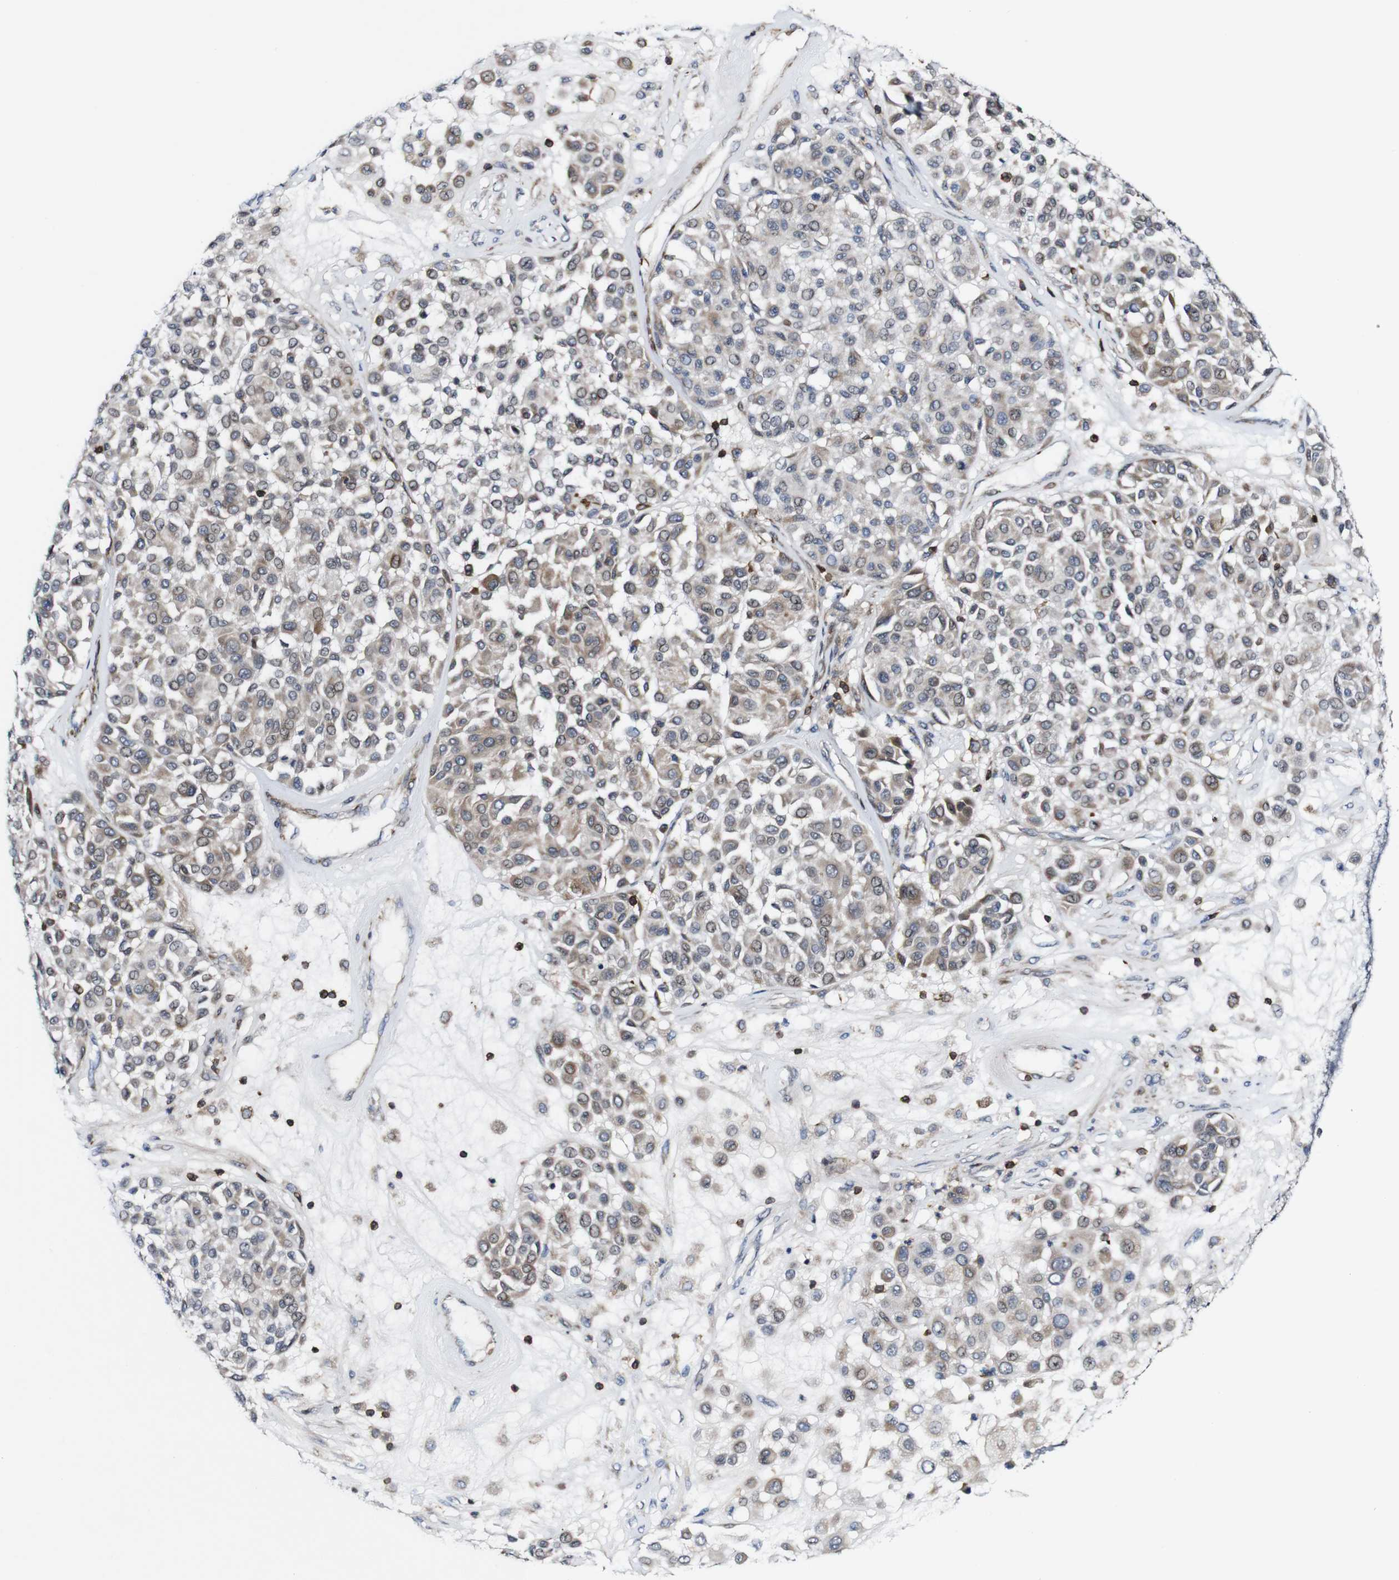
{"staining": {"intensity": "weak", "quantity": ">75%", "location": "cytoplasmic/membranous"}, "tissue": "melanoma", "cell_type": "Tumor cells", "image_type": "cancer", "snomed": [{"axis": "morphology", "description": "Malignant melanoma, Metastatic site"}, {"axis": "topography", "description": "Soft tissue"}], "caption": "A brown stain labels weak cytoplasmic/membranous positivity of a protein in melanoma tumor cells.", "gene": "JAK2", "patient": {"sex": "male", "age": 41}}